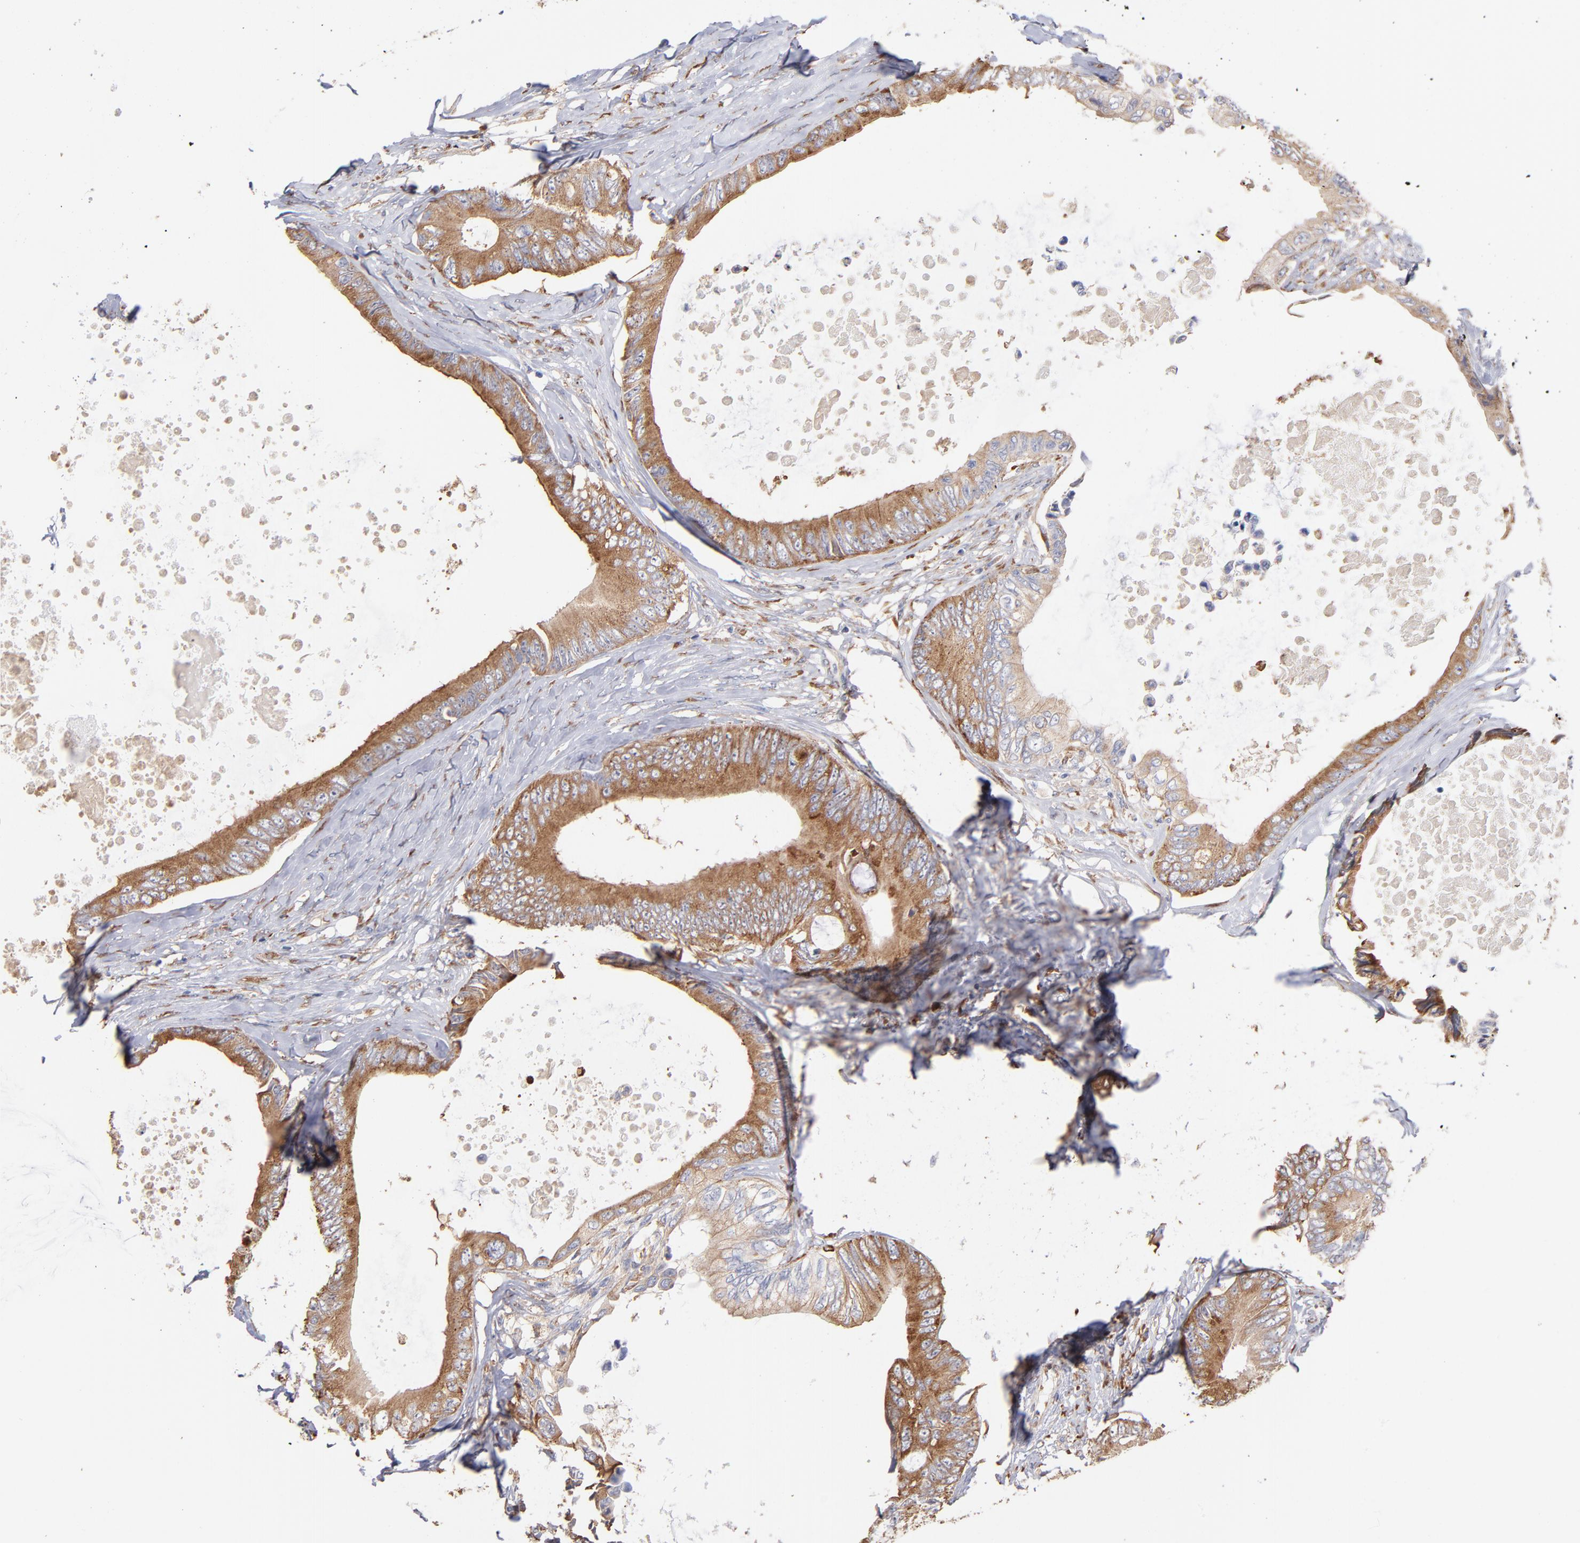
{"staining": {"intensity": "moderate", "quantity": ">75%", "location": "cytoplasmic/membranous"}, "tissue": "colorectal cancer", "cell_type": "Tumor cells", "image_type": "cancer", "snomed": [{"axis": "morphology", "description": "Normal tissue, NOS"}, {"axis": "morphology", "description": "Adenocarcinoma, NOS"}, {"axis": "topography", "description": "Rectum"}, {"axis": "topography", "description": "Peripheral nerve tissue"}], "caption": "This is a photomicrograph of immunohistochemistry staining of adenocarcinoma (colorectal), which shows moderate positivity in the cytoplasmic/membranous of tumor cells.", "gene": "RPL9", "patient": {"sex": "female", "age": 77}}